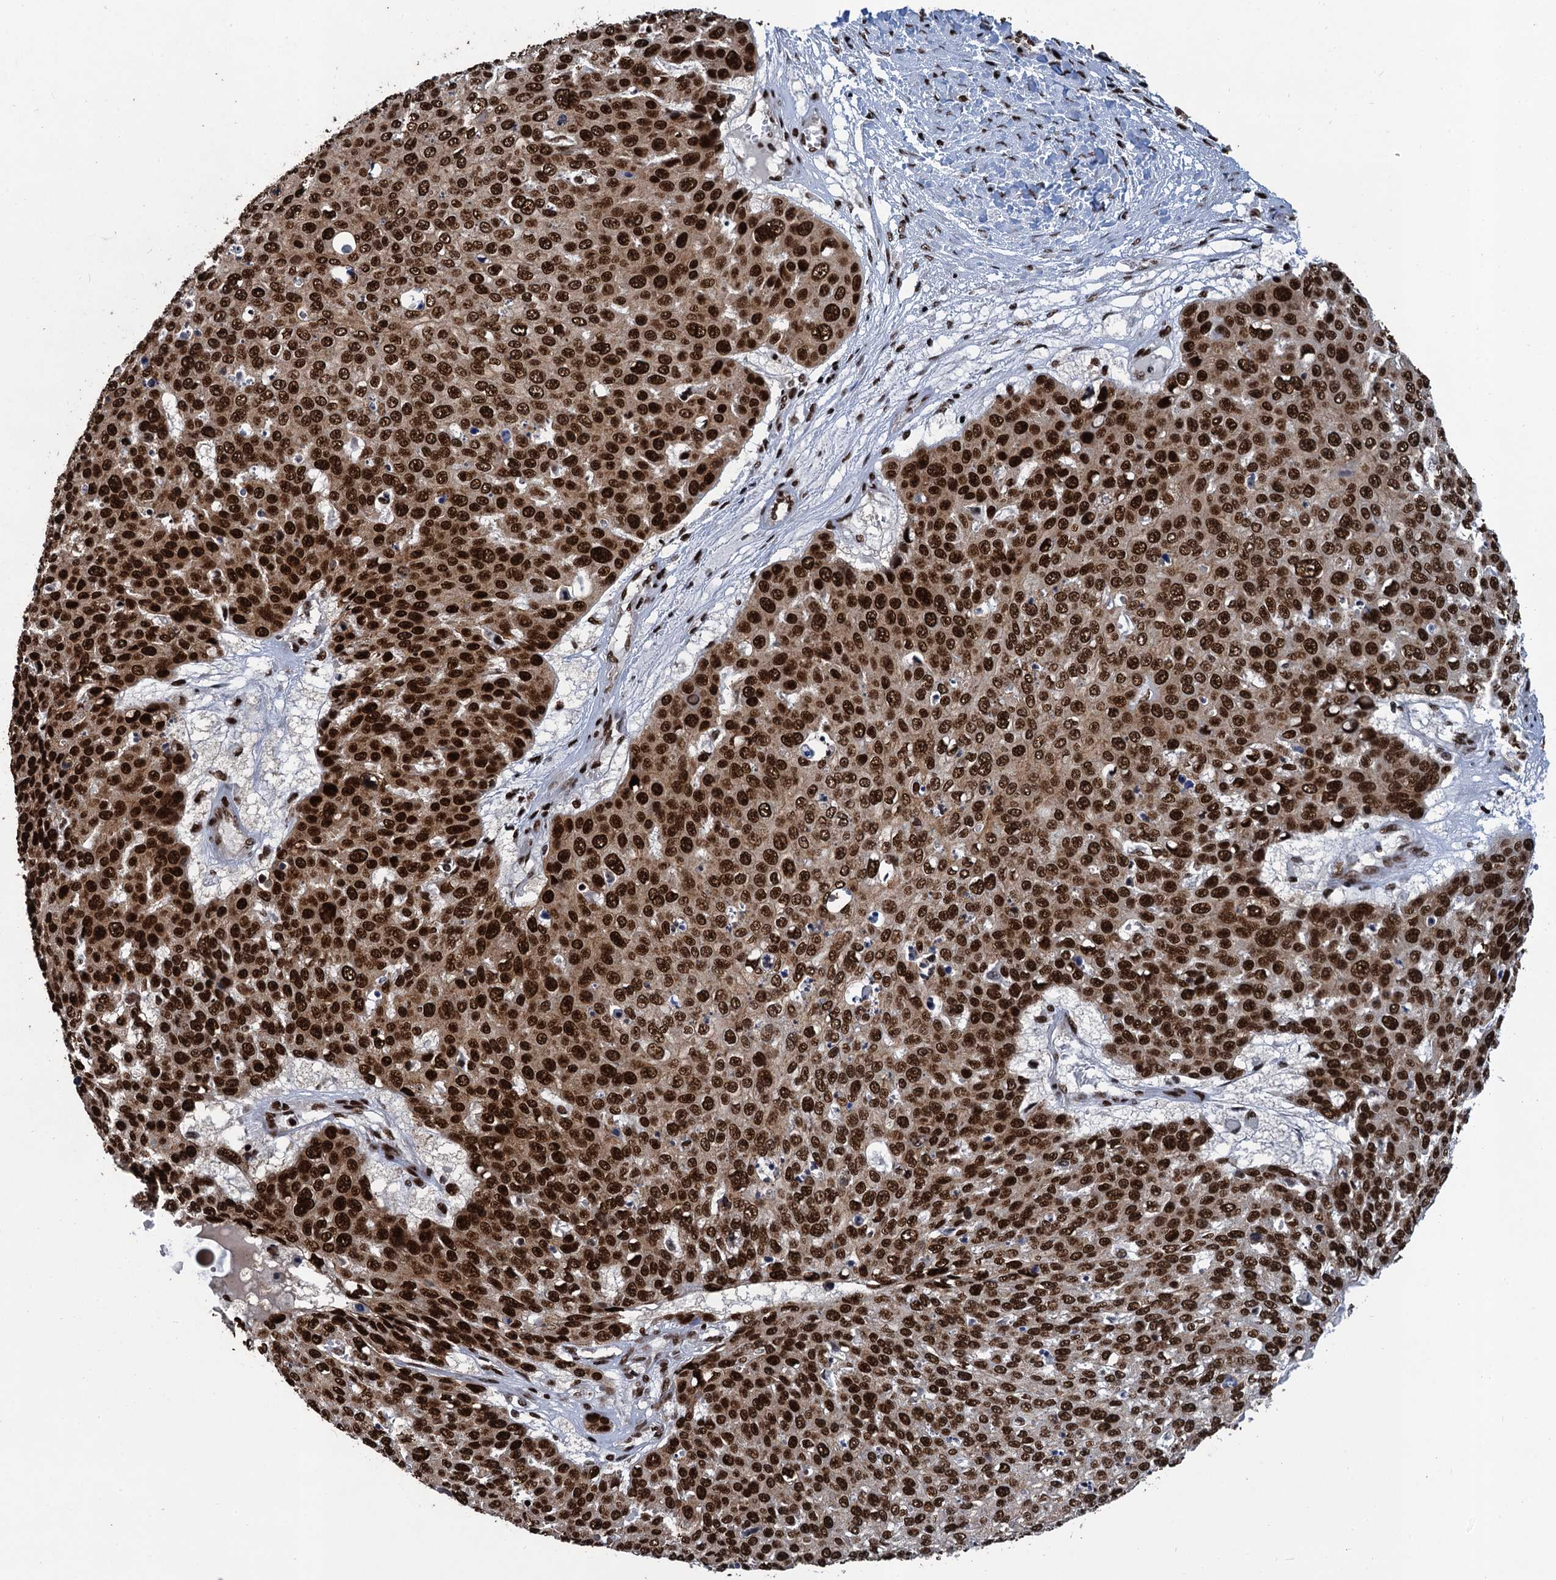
{"staining": {"intensity": "strong", "quantity": ">75%", "location": "cytoplasmic/membranous,nuclear"}, "tissue": "skin cancer", "cell_type": "Tumor cells", "image_type": "cancer", "snomed": [{"axis": "morphology", "description": "Squamous cell carcinoma, NOS"}, {"axis": "topography", "description": "Skin"}], "caption": "Protein staining reveals strong cytoplasmic/membranous and nuclear positivity in approximately >75% of tumor cells in skin squamous cell carcinoma. (Stains: DAB (3,3'-diaminobenzidine) in brown, nuclei in blue, Microscopy: brightfield microscopy at high magnification).", "gene": "PPP4R1", "patient": {"sex": "male", "age": 71}}